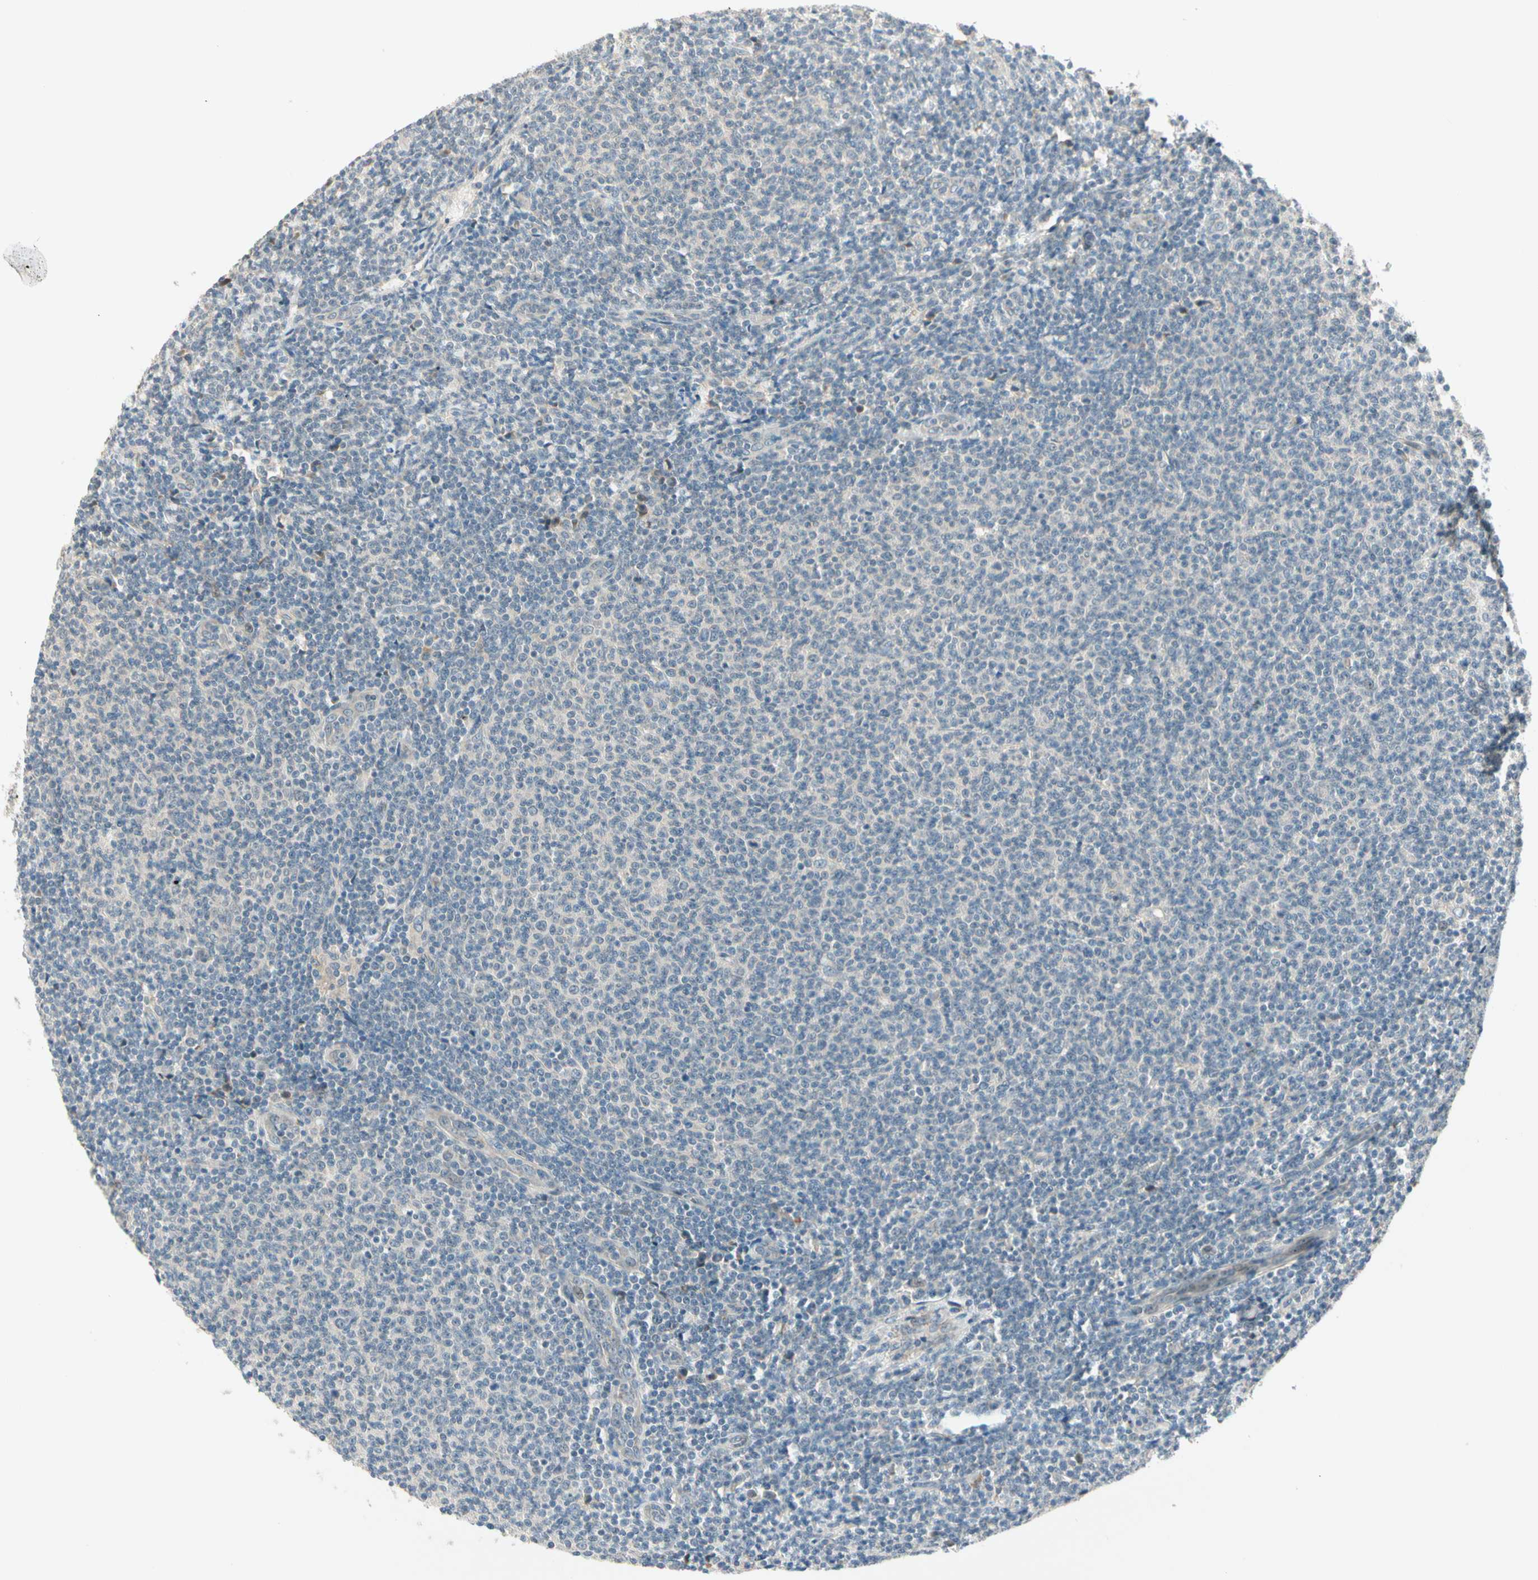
{"staining": {"intensity": "negative", "quantity": "none", "location": "none"}, "tissue": "lymphoma", "cell_type": "Tumor cells", "image_type": "cancer", "snomed": [{"axis": "morphology", "description": "Malignant lymphoma, non-Hodgkin's type, Low grade"}, {"axis": "topography", "description": "Lymph node"}], "caption": "Low-grade malignant lymphoma, non-Hodgkin's type was stained to show a protein in brown. There is no significant staining in tumor cells.", "gene": "PCDHB15", "patient": {"sex": "male", "age": 66}}